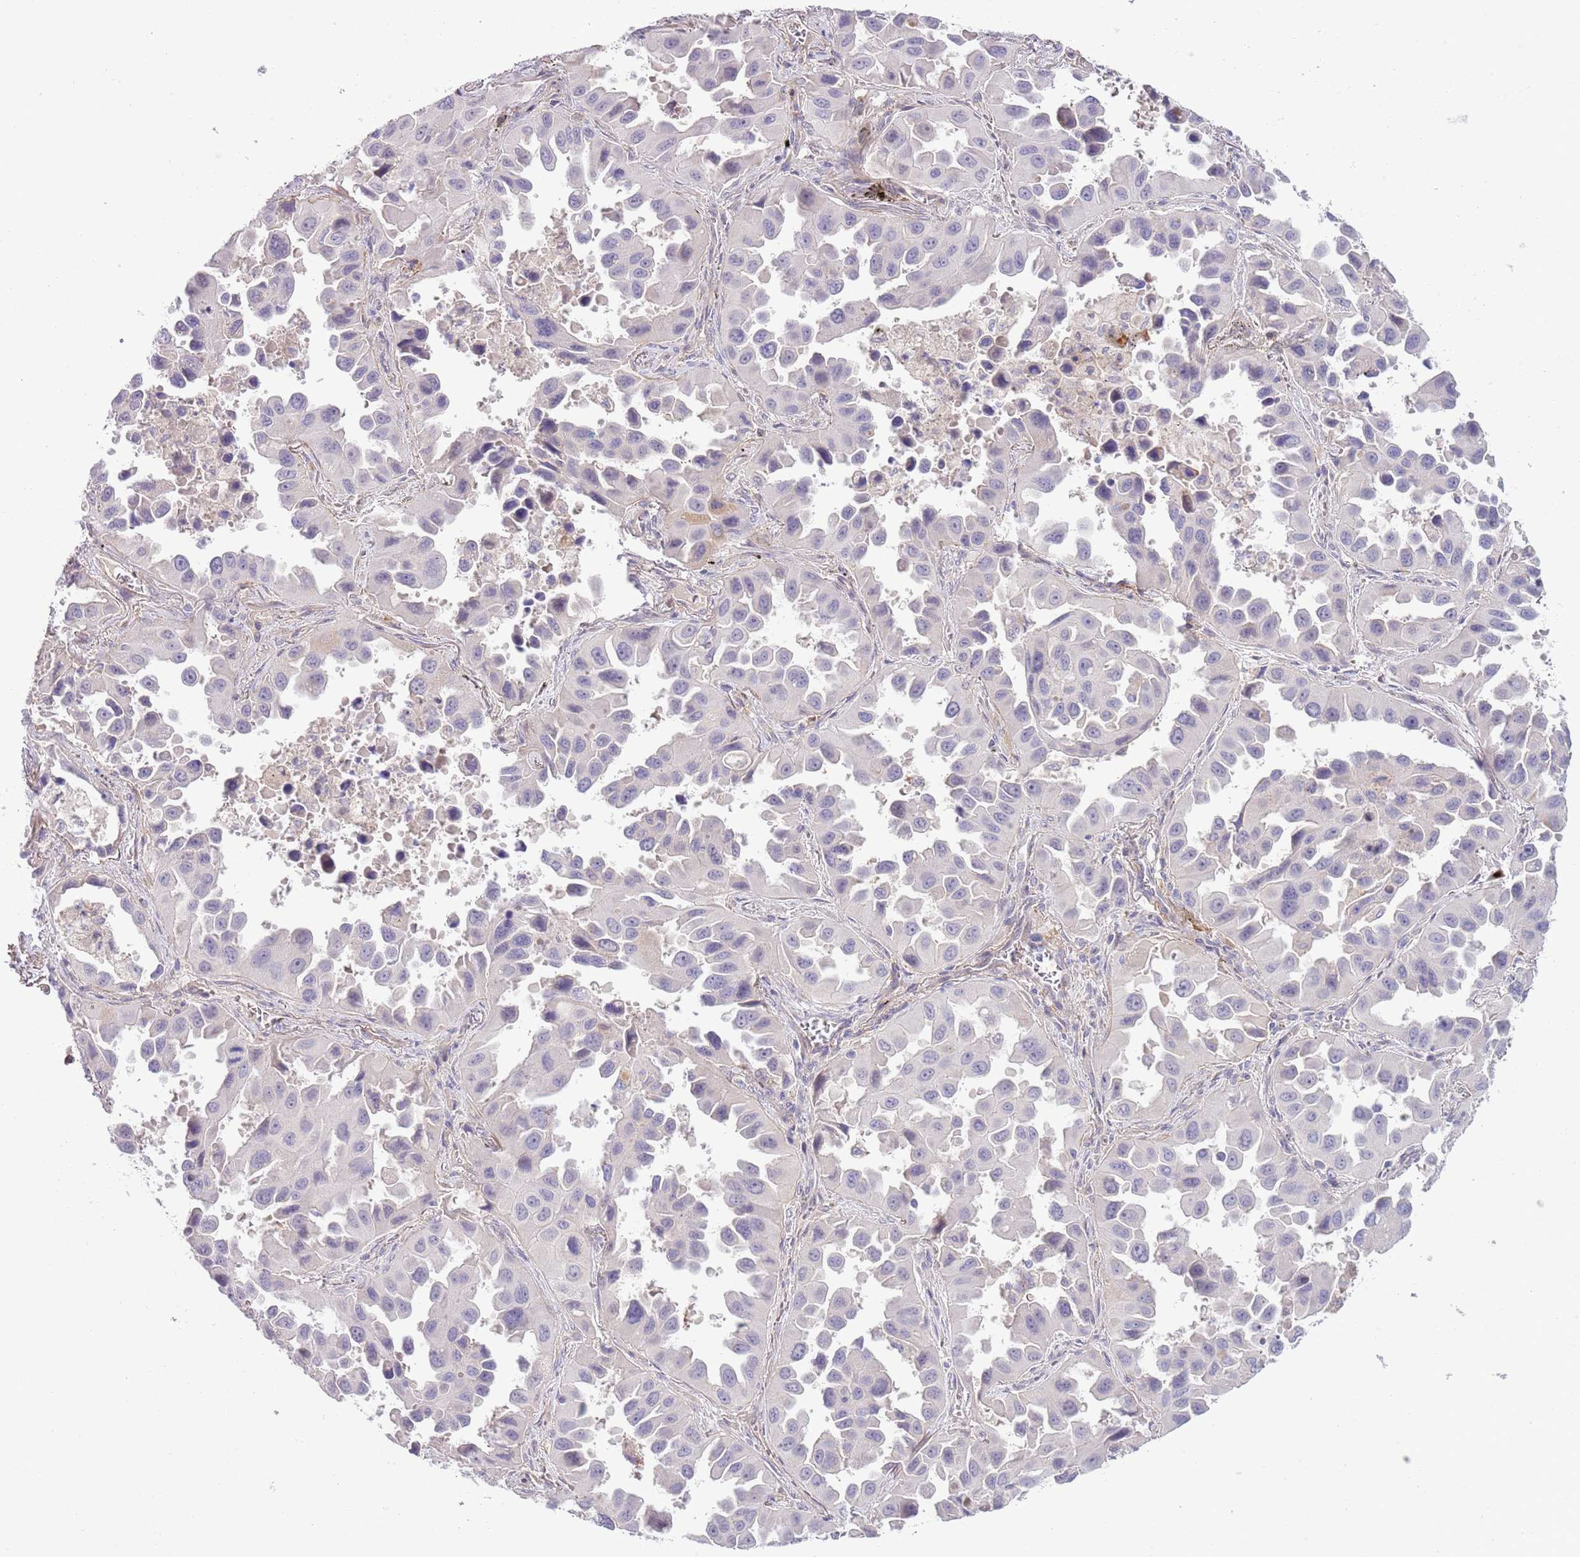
{"staining": {"intensity": "negative", "quantity": "none", "location": "none"}, "tissue": "lung cancer", "cell_type": "Tumor cells", "image_type": "cancer", "snomed": [{"axis": "morphology", "description": "Adenocarcinoma, NOS"}, {"axis": "topography", "description": "Lung"}], "caption": "Protein analysis of lung adenocarcinoma demonstrates no significant positivity in tumor cells.", "gene": "TINAGL1", "patient": {"sex": "male", "age": 66}}